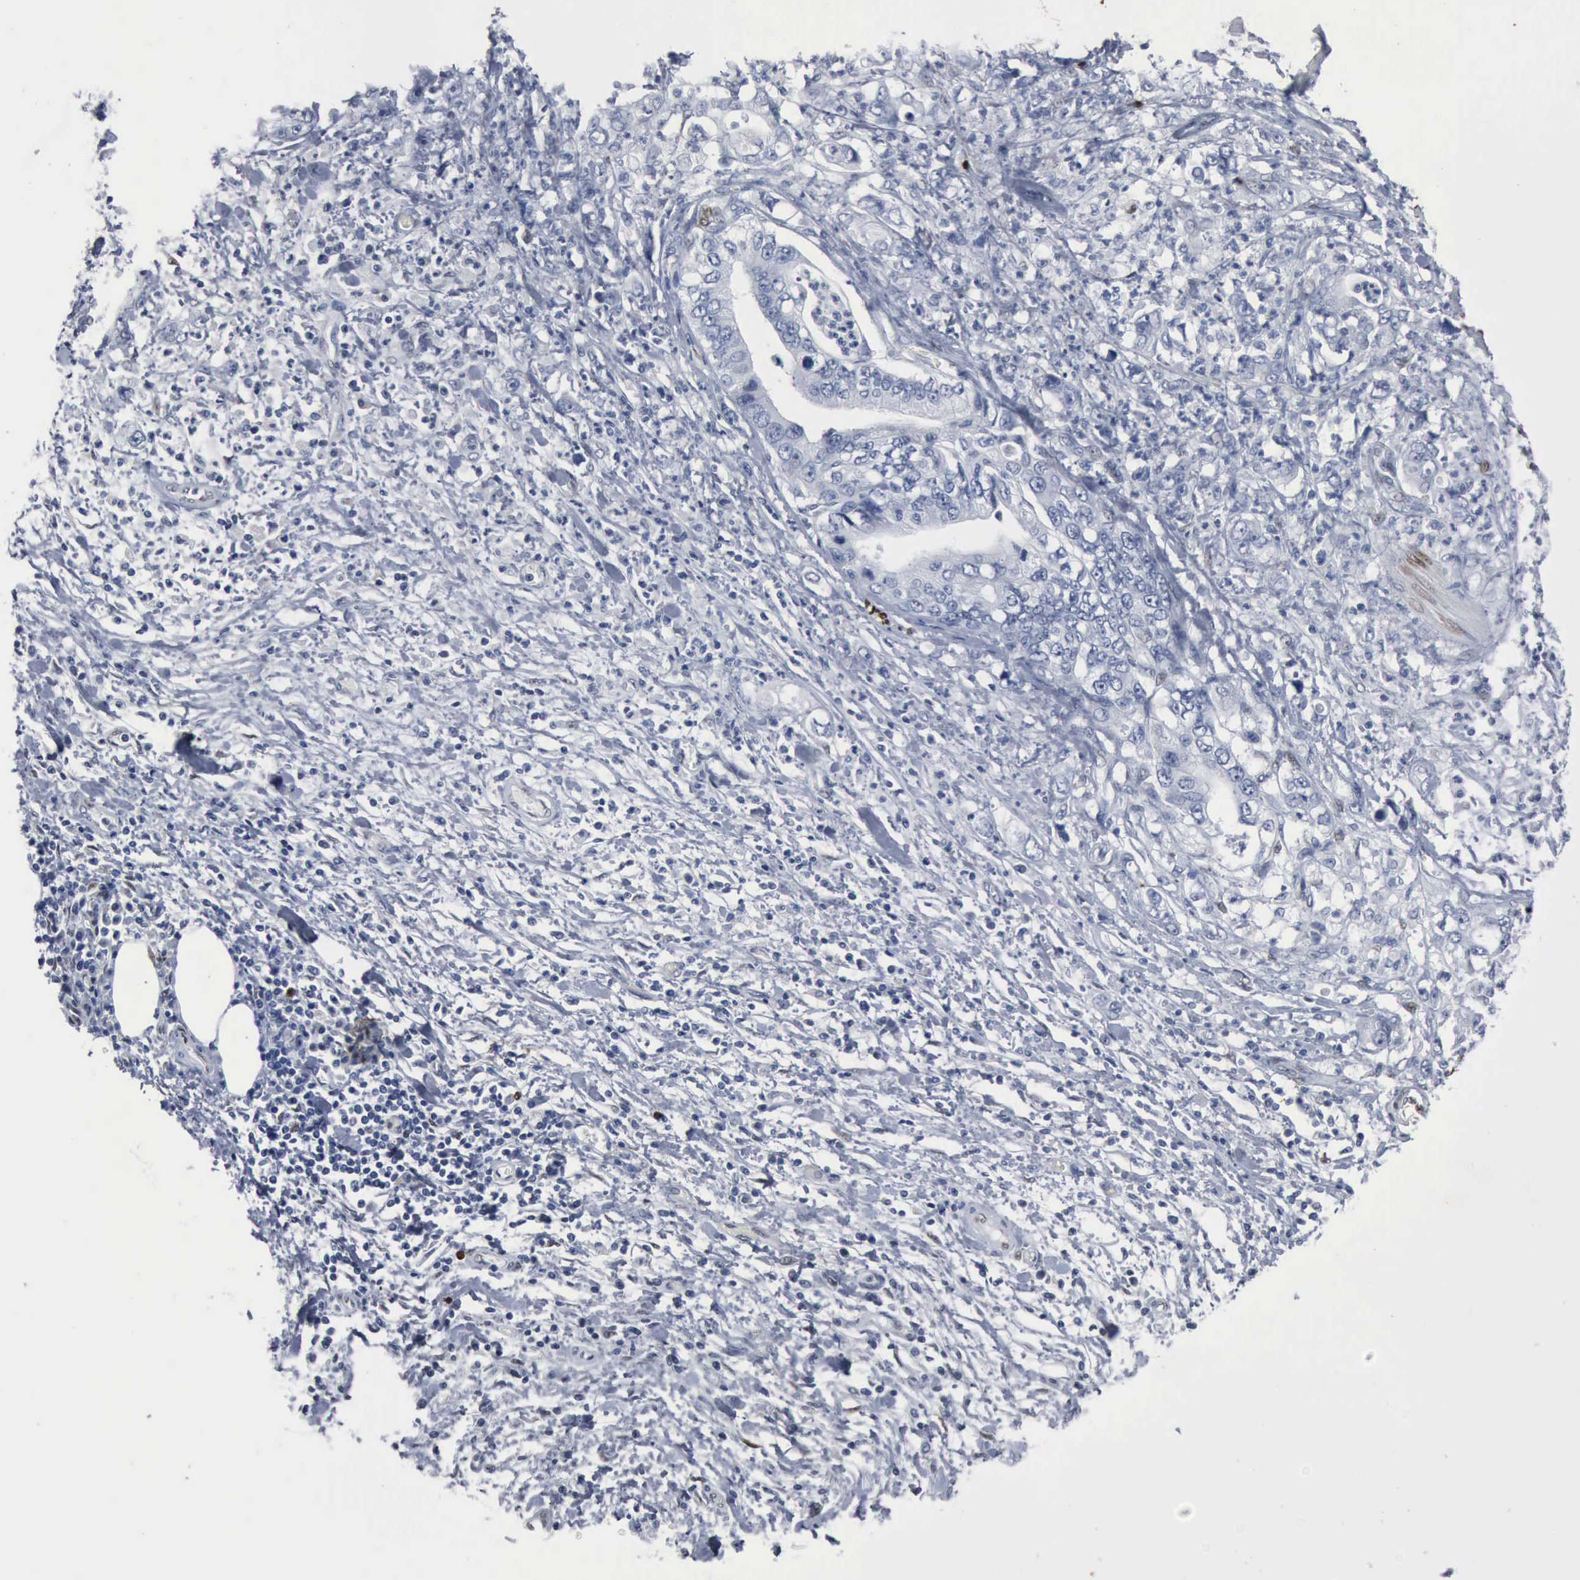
{"staining": {"intensity": "negative", "quantity": "none", "location": "none"}, "tissue": "stomach cancer", "cell_type": "Tumor cells", "image_type": "cancer", "snomed": [{"axis": "morphology", "description": "Adenocarcinoma, NOS"}, {"axis": "topography", "description": "Pancreas"}, {"axis": "topography", "description": "Stomach, upper"}], "caption": "High magnification brightfield microscopy of stomach cancer stained with DAB (brown) and counterstained with hematoxylin (blue): tumor cells show no significant staining.", "gene": "FGF2", "patient": {"sex": "male", "age": 77}}